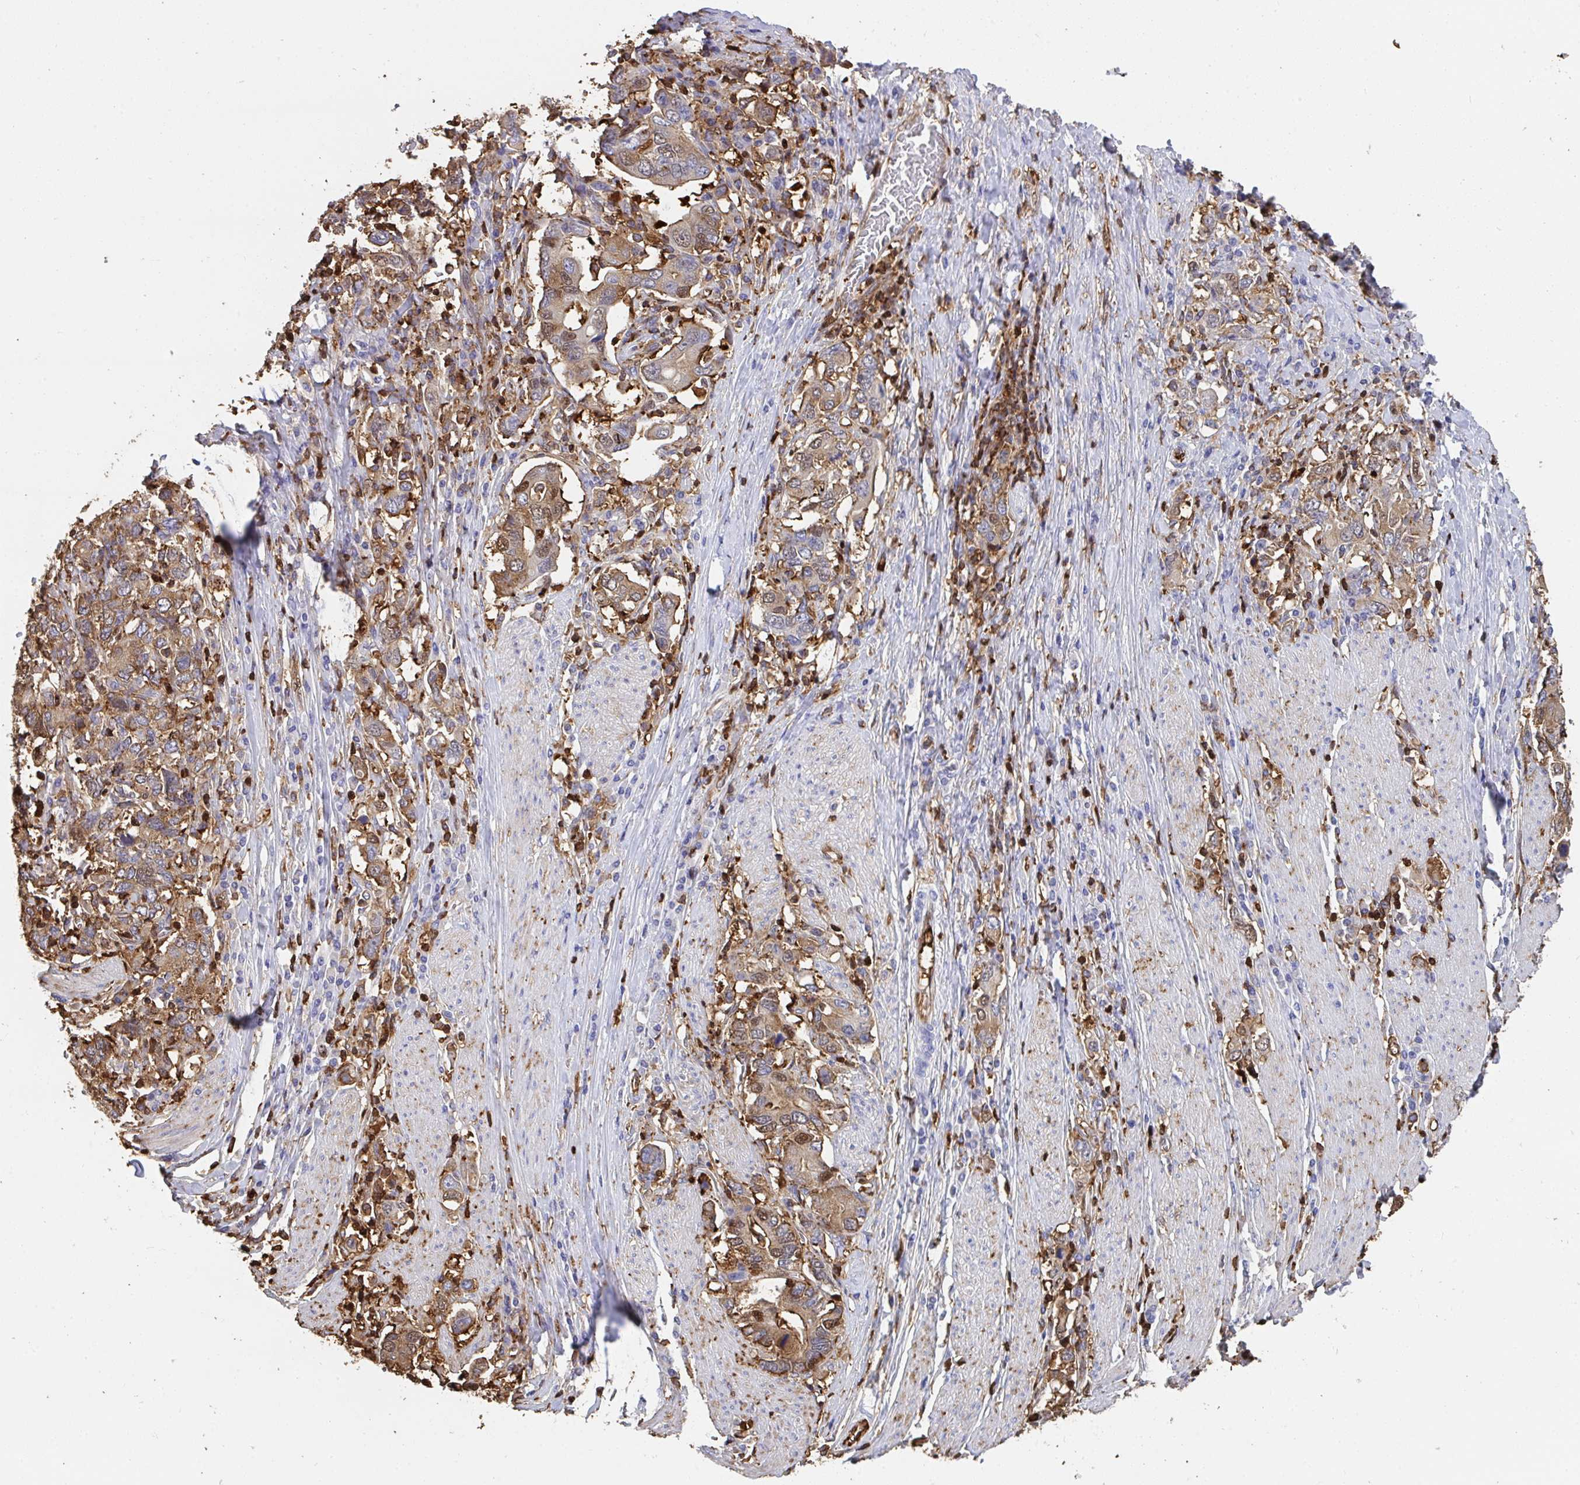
{"staining": {"intensity": "moderate", "quantity": "25%-75%", "location": "cytoplasmic/membranous"}, "tissue": "stomach cancer", "cell_type": "Tumor cells", "image_type": "cancer", "snomed": [{"axis": "morphology", "description": "Adenocarcinoma, NOS"}, {"axis": "topography", "description": "Stomach, upper"}, {"axis": "topography", "description": "Stomach"}], "caption": "Protein positivity by immunohistochemistry (IHC) exhibits moderate cytoplasmic/membranous staining in about 25%-75% of tumor cells in stomach cancer.", "gene": "CFL1", "patient": {"sex": "male", "age": 62}}